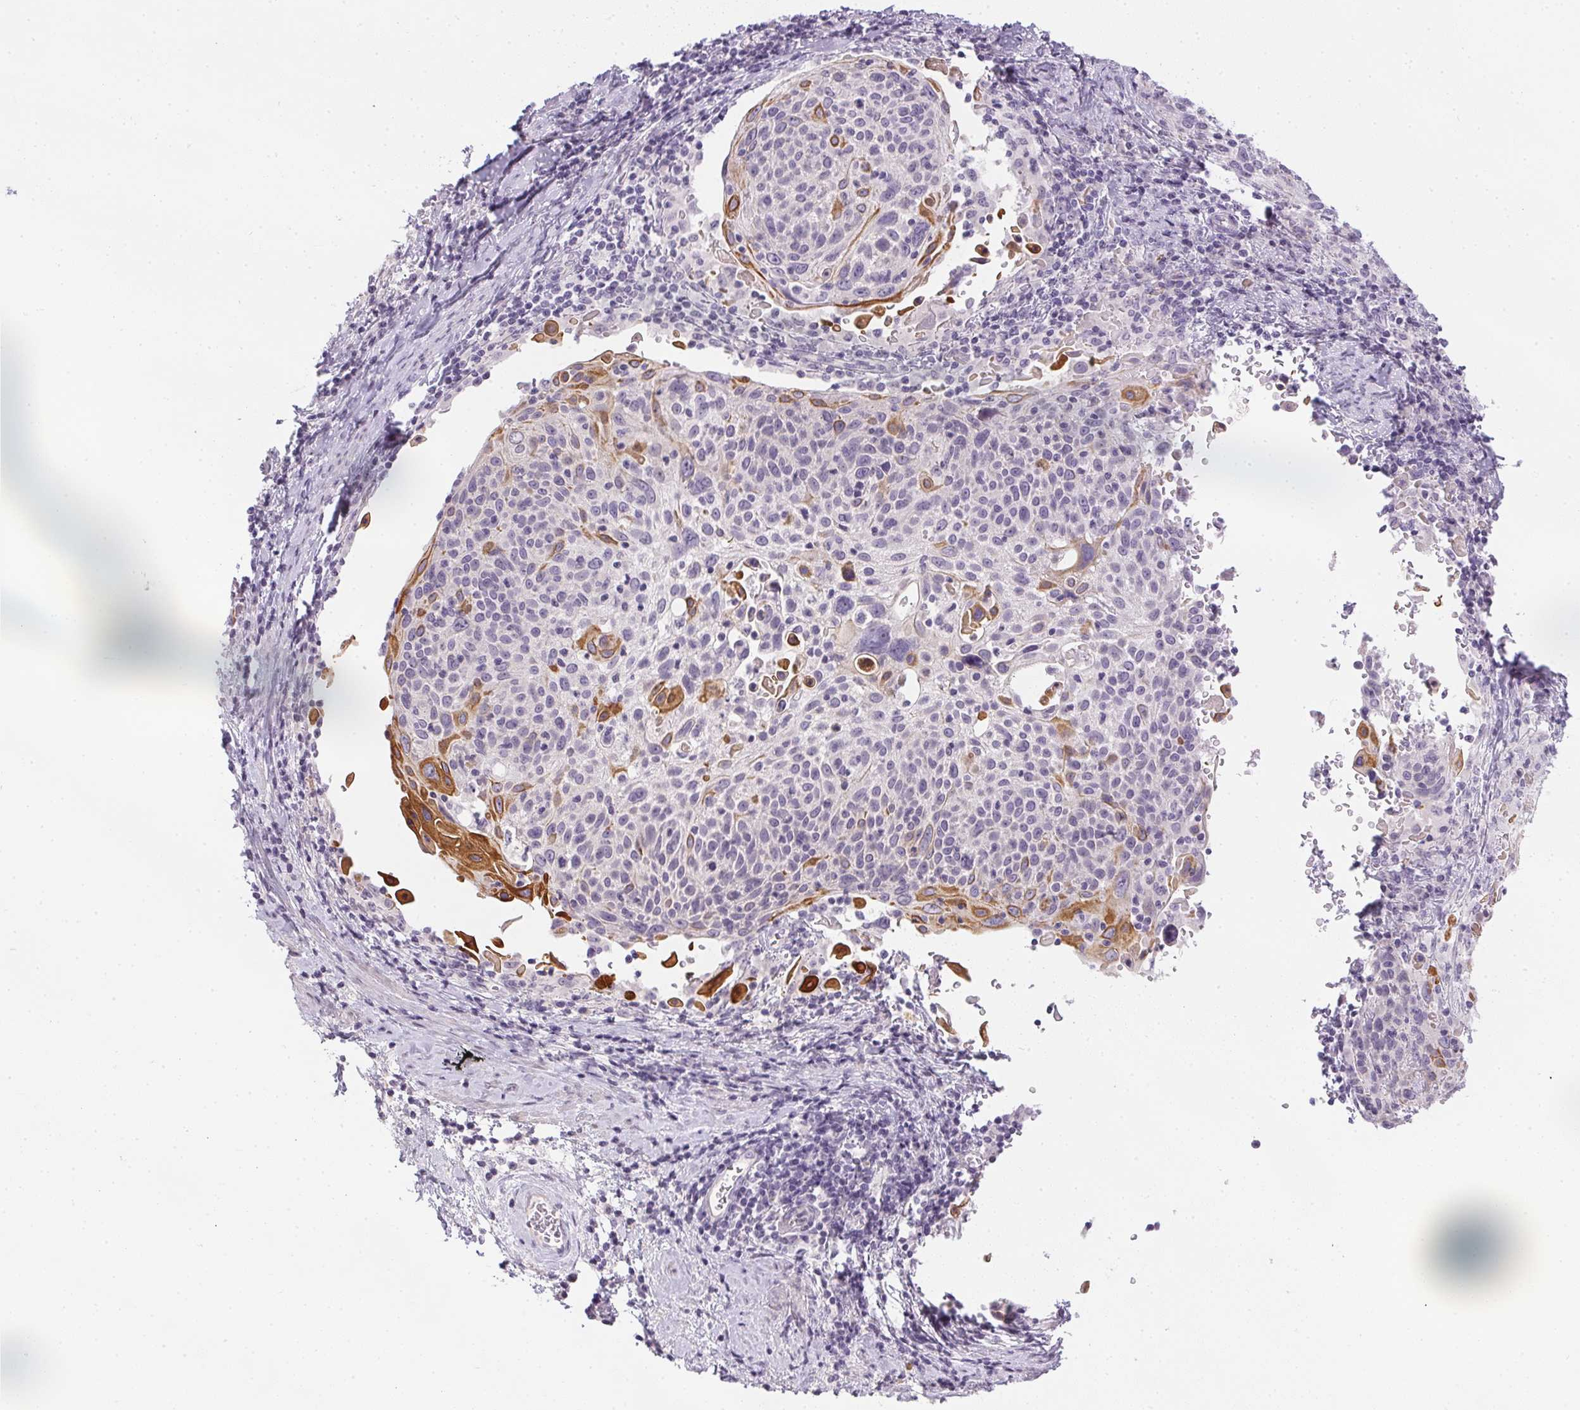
{"staining": {"intensity": "strong", "quantity": "<25%", "location": "cytoplasmic/membranous"}, "tissue": "cervical cancer", "cell_type": "Tumor cells", "image_type": "cancer", "snomed": [{"axis": "morphology", "description": "Squamous cell carcinoma, NOS"}, {"axis": "topography", "description": "Cervix"}], "caption": "This is a photomicrograph of immunohistochemistry staining of cervical cancer (squamous cell carcinoma), which shows strong positivity in the cytoplasmic/membranous of tumor cells.", "gene": "GSDMC", "patient": {"sex": "female", "age": 61}}